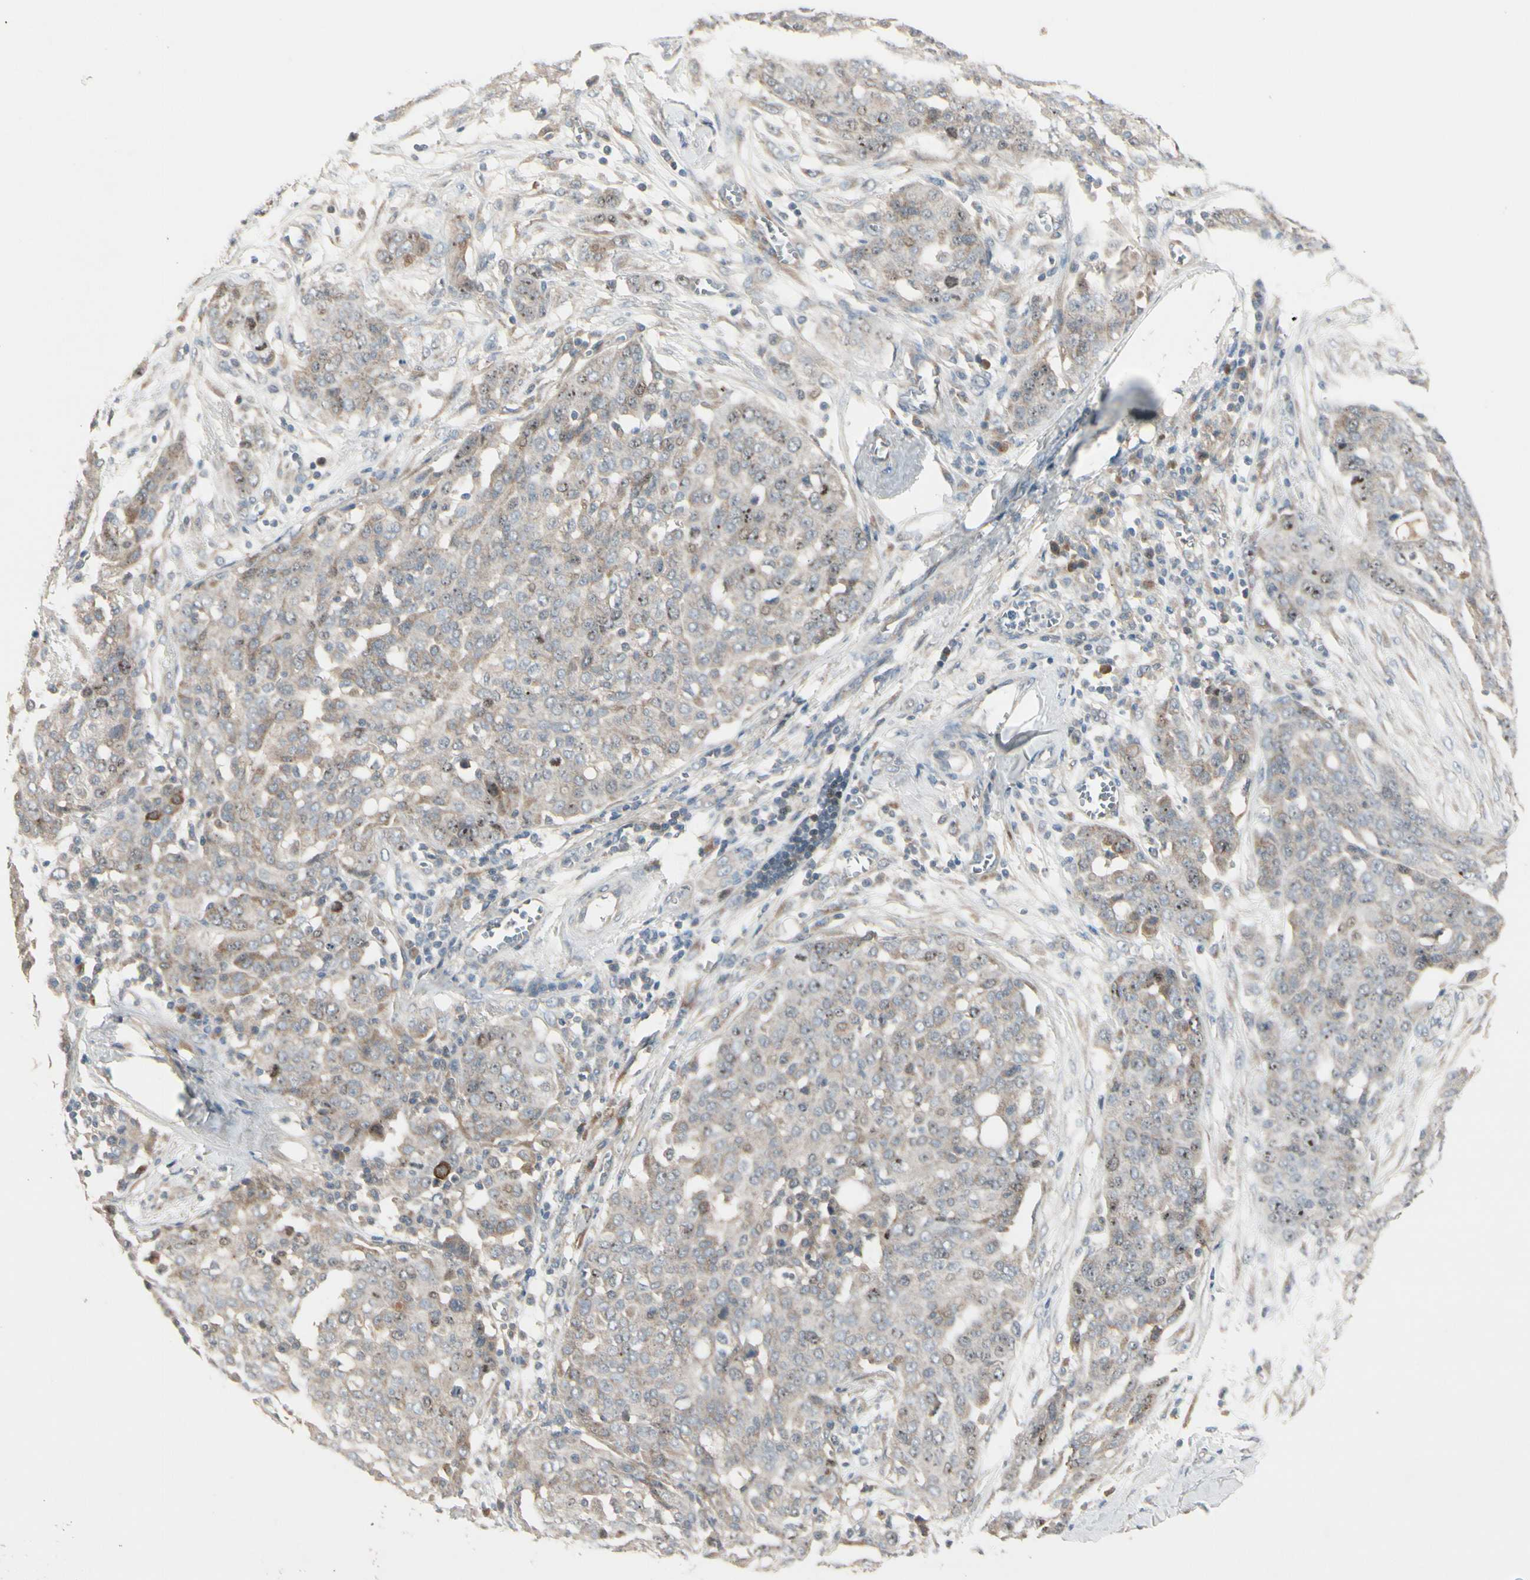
{"staining": {"intensity": "weak", "quantity": "25%-75%", "location": "cytoplasmic/membranous"}, "tissue": "ovarian cancer", "cell_type": "Tumor cells", "image_type": "cancer", "snomed": [{"axis": "morphology", "description": "Cystadenocarcinoma, serous, NOS"}, {"axis": "topography", "description": "Soft tissue"}, {"axis": "topography", "description": "Ovary"}], "caption": "Immunohistochemical staining of serous cystadenocarcinoma (ovarian) displays low levels of weak cytoplasmic/membranous expression in about 25%-75% of tumor cells.", "gene": "FHDC1", "patient": {"sex": "female", "age": 57}}